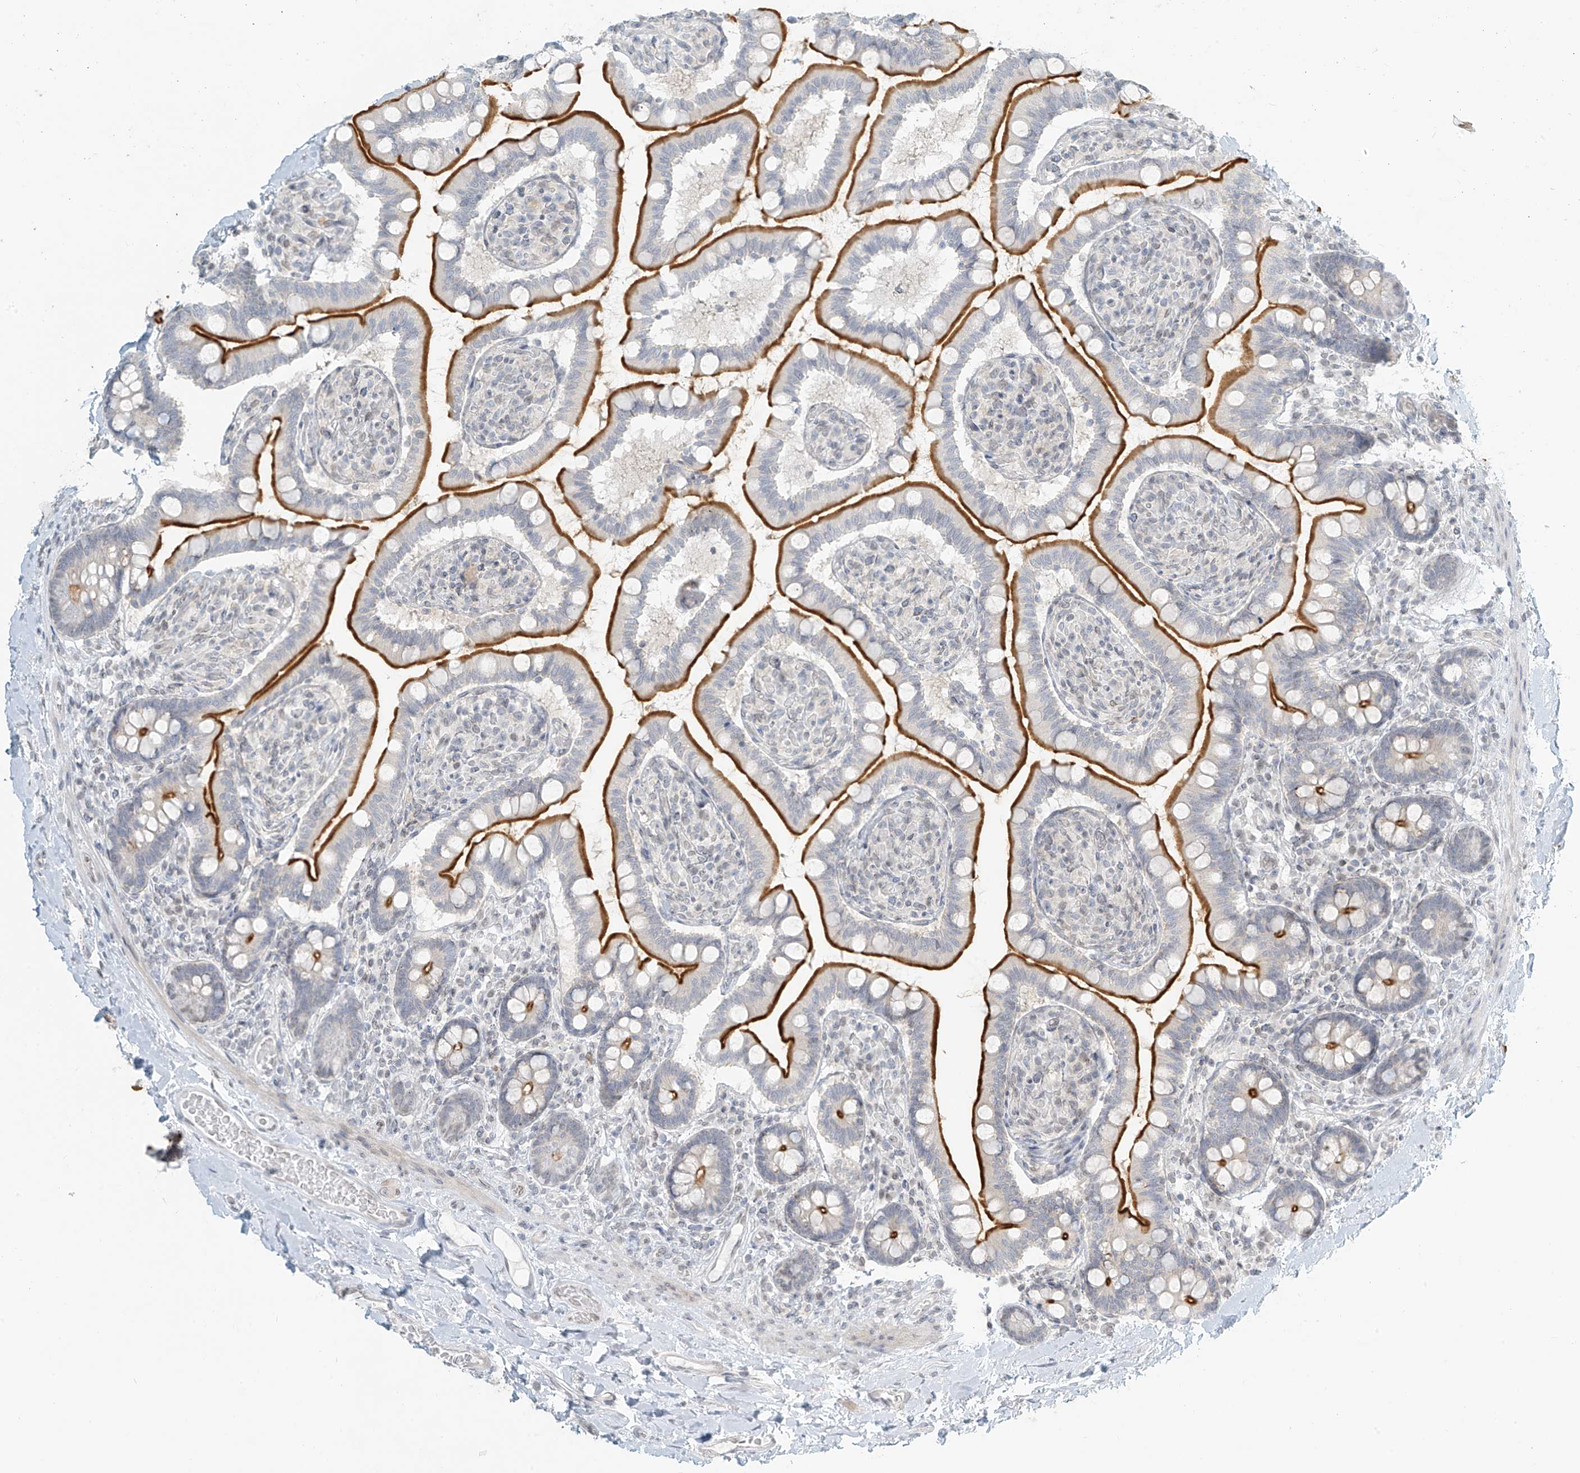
{"staining": {"intensity": "strong", "quantity": "25%-75%", "location": "cytoplasmic/membranous"}, "tissue": "small intestine", "cell_type": "Glandular cells", "image_type": "normal", "snomed": [{"axis": "morphology", "description": "Normal tissue, NOS"}, {"axis": "topography", "description": "Small intestine"}], "caption": "A high amount of strong cytoplasmic/membranous staining is present in about 25%-75% of glandular cells in benign small intestine.", "gene": "OSBPL7", "patient": {"sex": "female", "age": 64}}